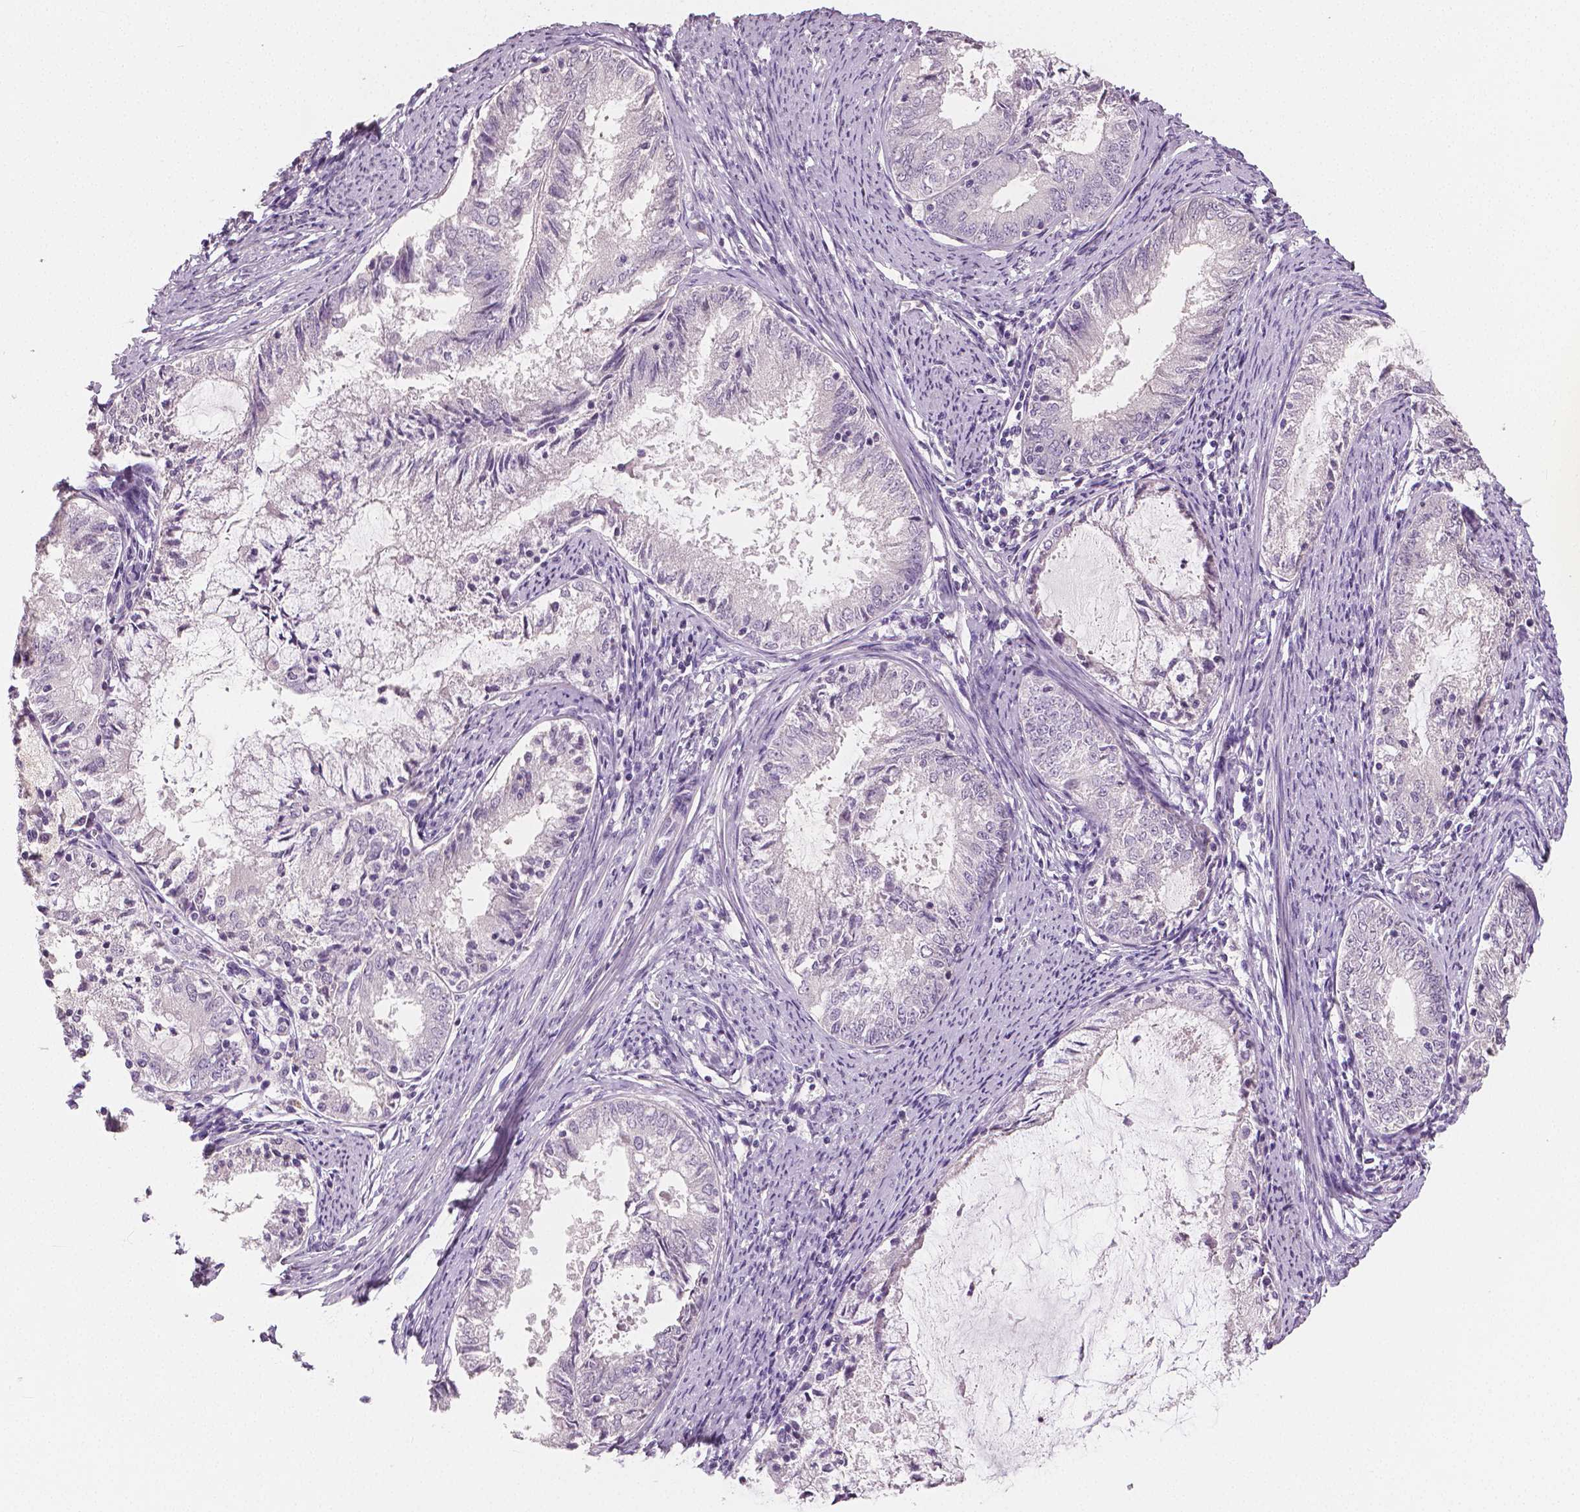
{"staining": {"intensity": "negative", "quantity": "none", "location": "none"}, "tissue": "endometrial cancer", "cell_type": "Tumor cells", "image_type": "cancer", "snomed": [{"axis": "morphology", "description": "Adenocarcinoma, NOS"}, {"axis": "topography", "description": "Endometrium"}], "caption": "IHC of human endometrial adenocarcinoma demonstrates no positivity in tumor cells.", "gene": "NECAB1", "patient": {"sex": "female", "age": 57}}